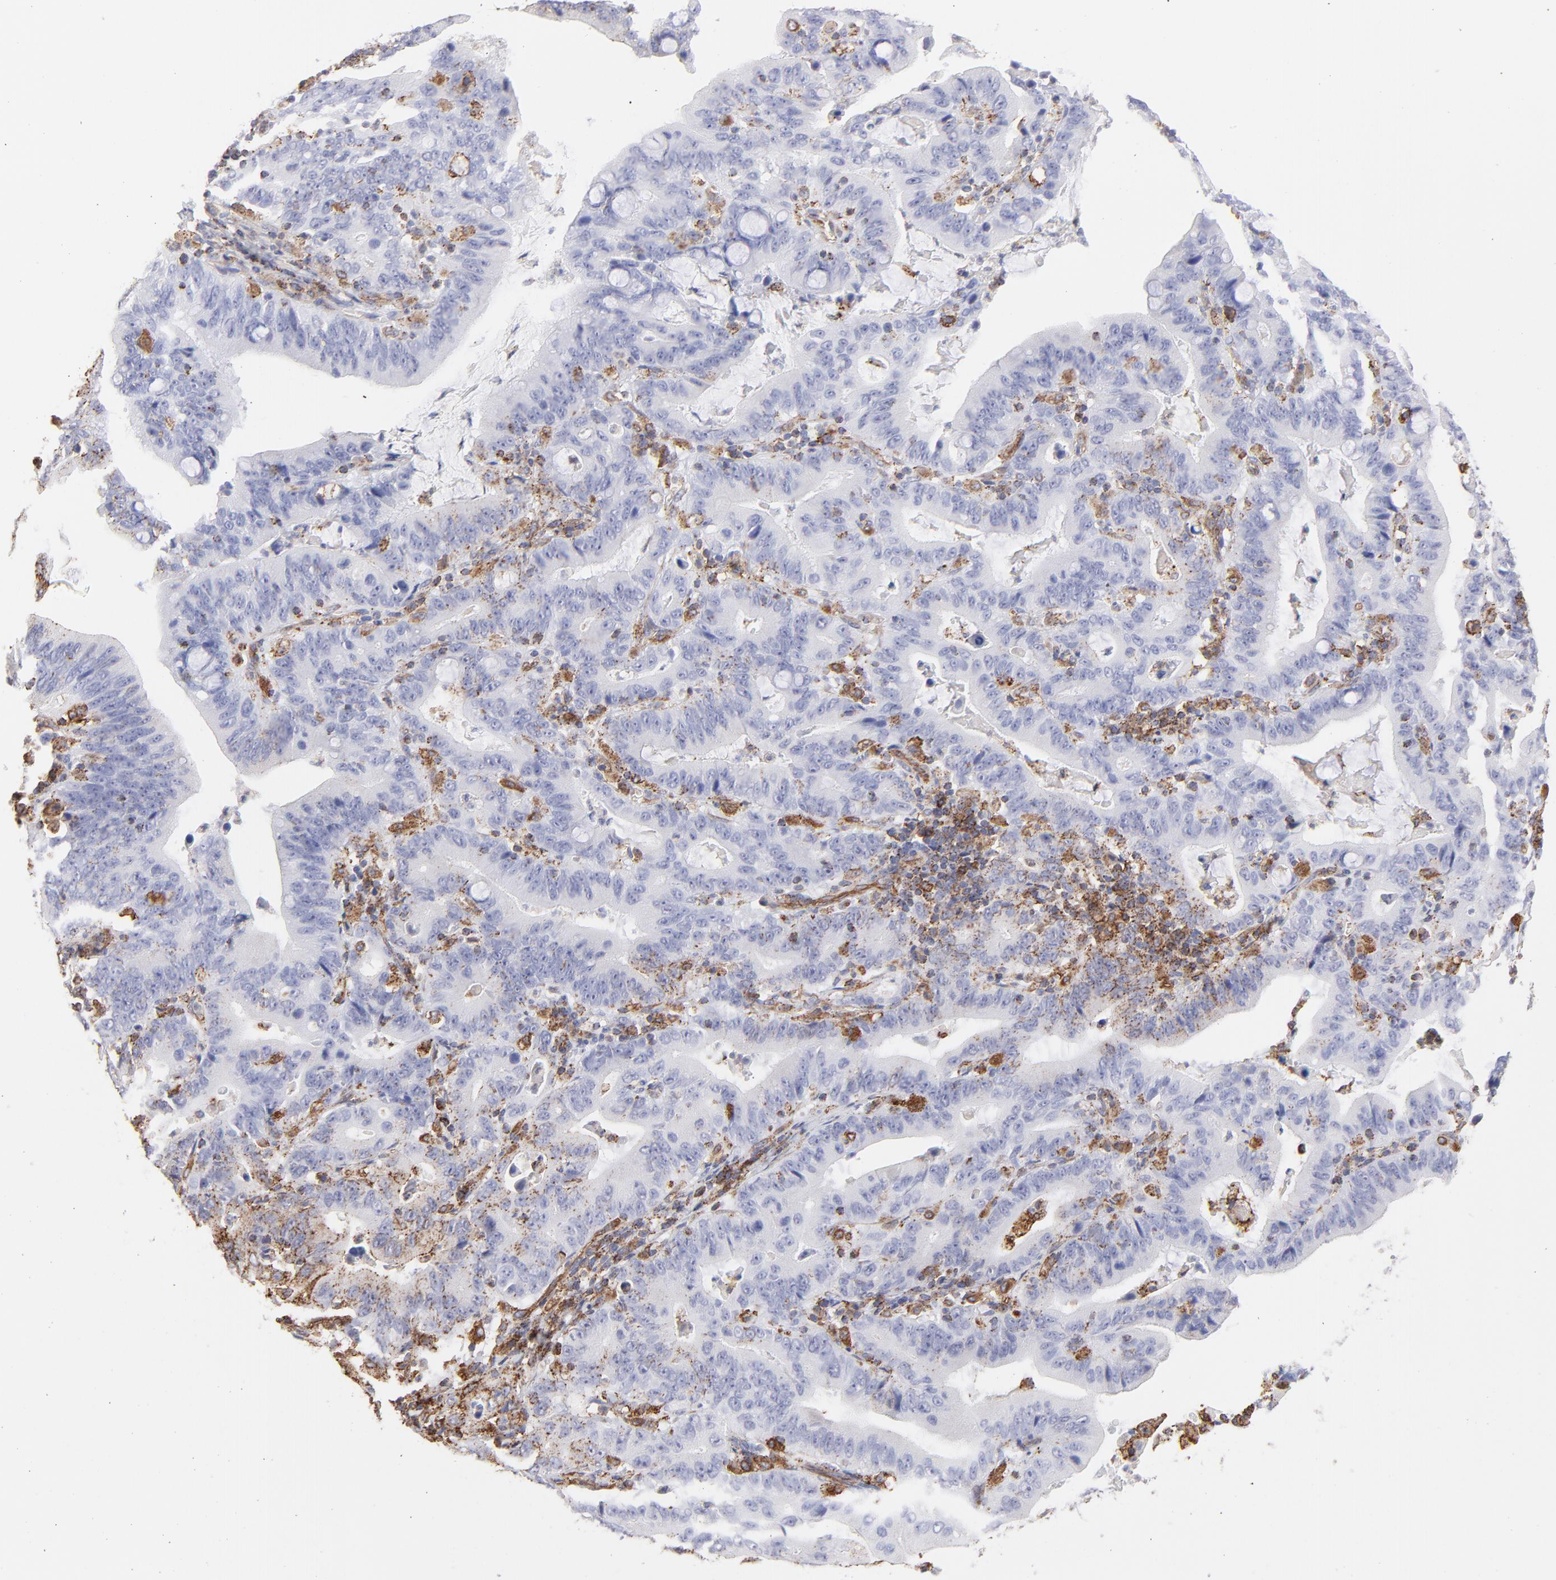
{"staining": {"intensity": "weak", "quantity": "<25%", "location": "cytoplasmic/membranous"}, "tissue": "stomach cancer", "cell_type": "Tumor cells", "image_type": "cancer", "snomed": [{"axis": "morphology", "description": "Adenocarcinoma, NOS"}, {"axis": "topography", "description": "Stomach, upper"}], "caption": "This is a micrograph of immunohistochemistry (IHC) staining of stomach adenocarcinoma, which shows no staining in tumor cells.", "gene": "COX8C", "patient": {"sex": "male", "age": 63}}